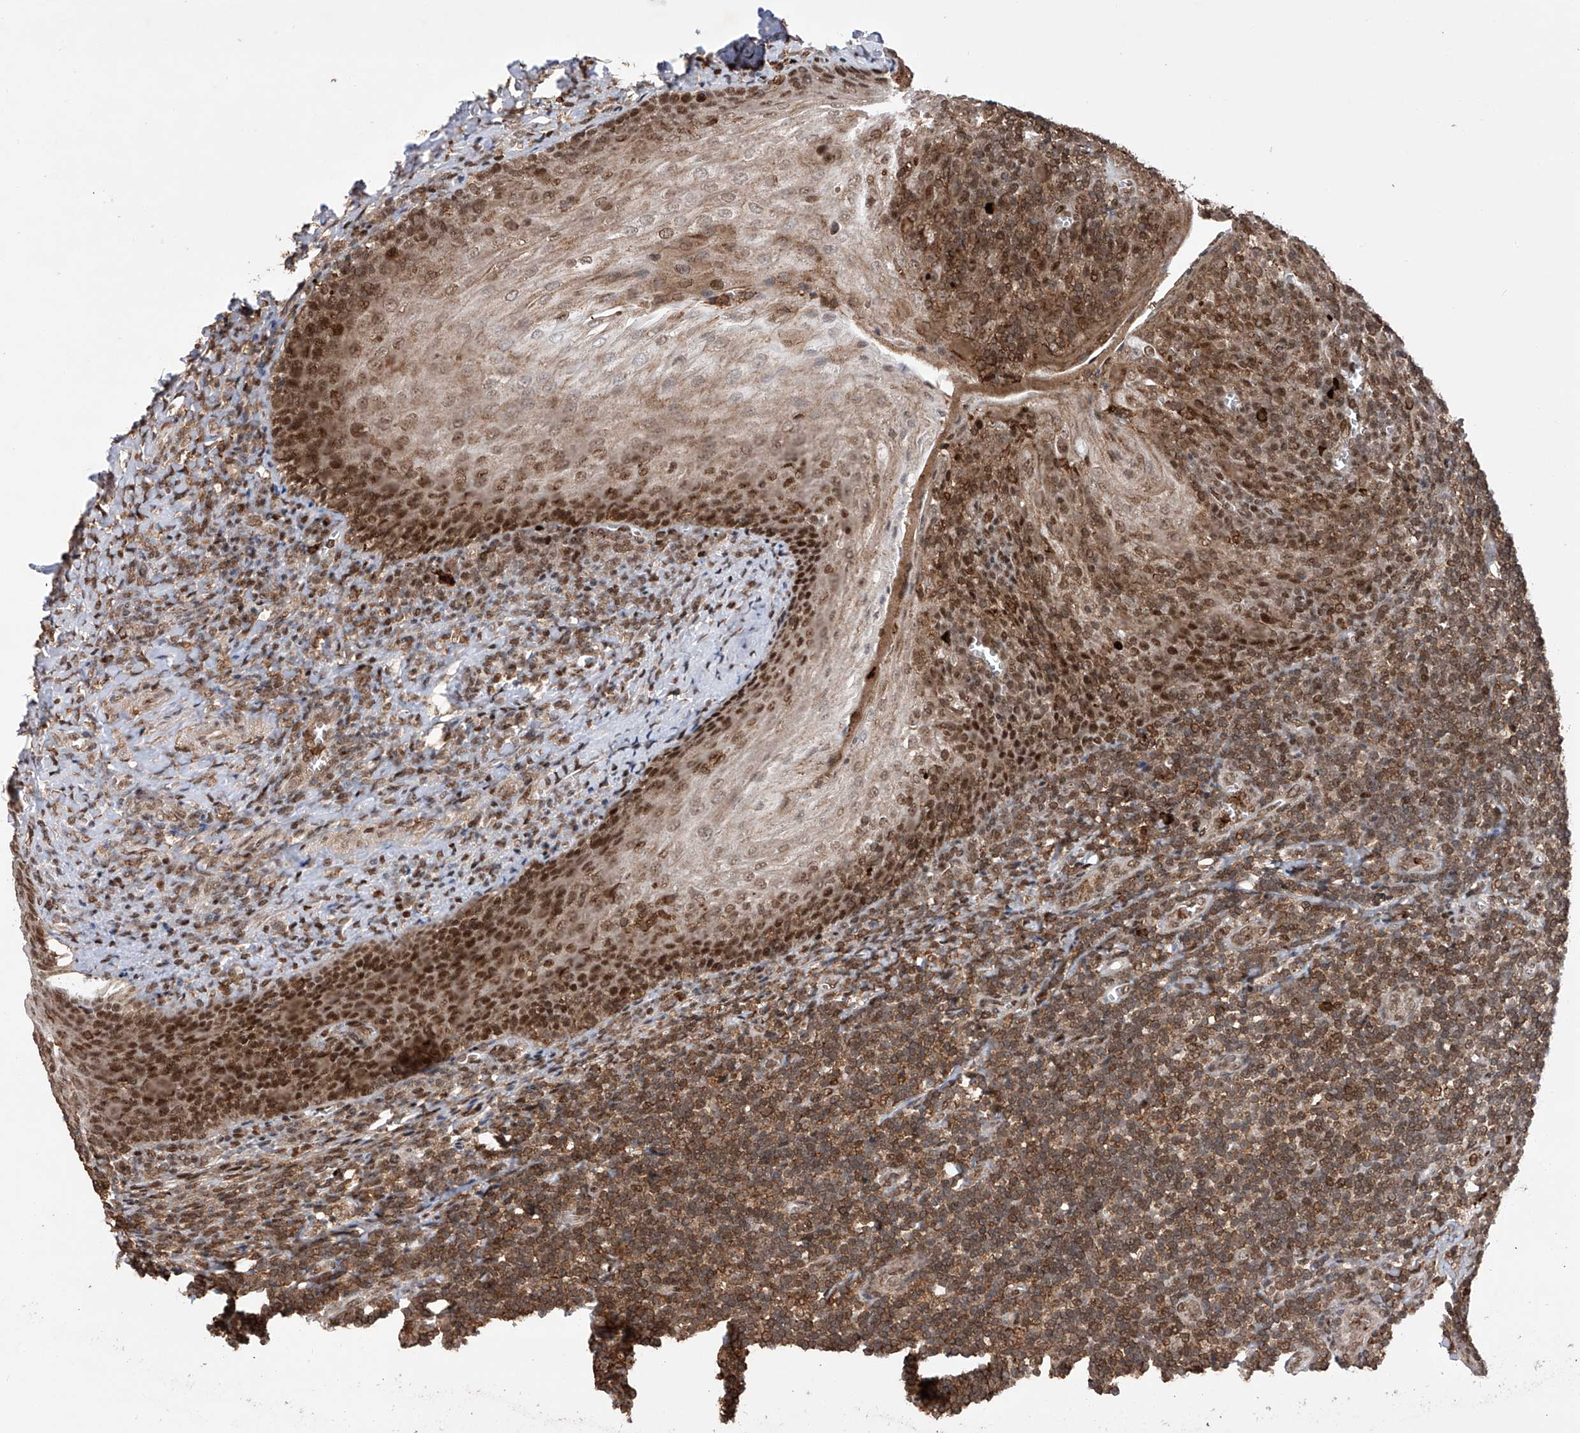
{"staining": {"intensity": "strong", "quantity": ">75%", "location": "cytoplasmic/membranous"}, "tissue": "tonsil", "cell_type": "Germinal center cells", "image_type": "normal", "snomed": [{"axis": "morphology", "description": "Normal tissue, NOS"}, {"axis": "topography", "description": "Tonsil"}], "caption": "Normal tonsil displays strong cytoplasmic/membranous expression in approximately >75% of germinal center cells The staining was performed using DAB to visualize the protein expression in brown, while the nuclei were stained in blue with hematoxylin (Magnification: 20x)..", "gene": "ZNF280D", "patient": {"sex": "male", "age": 27}}